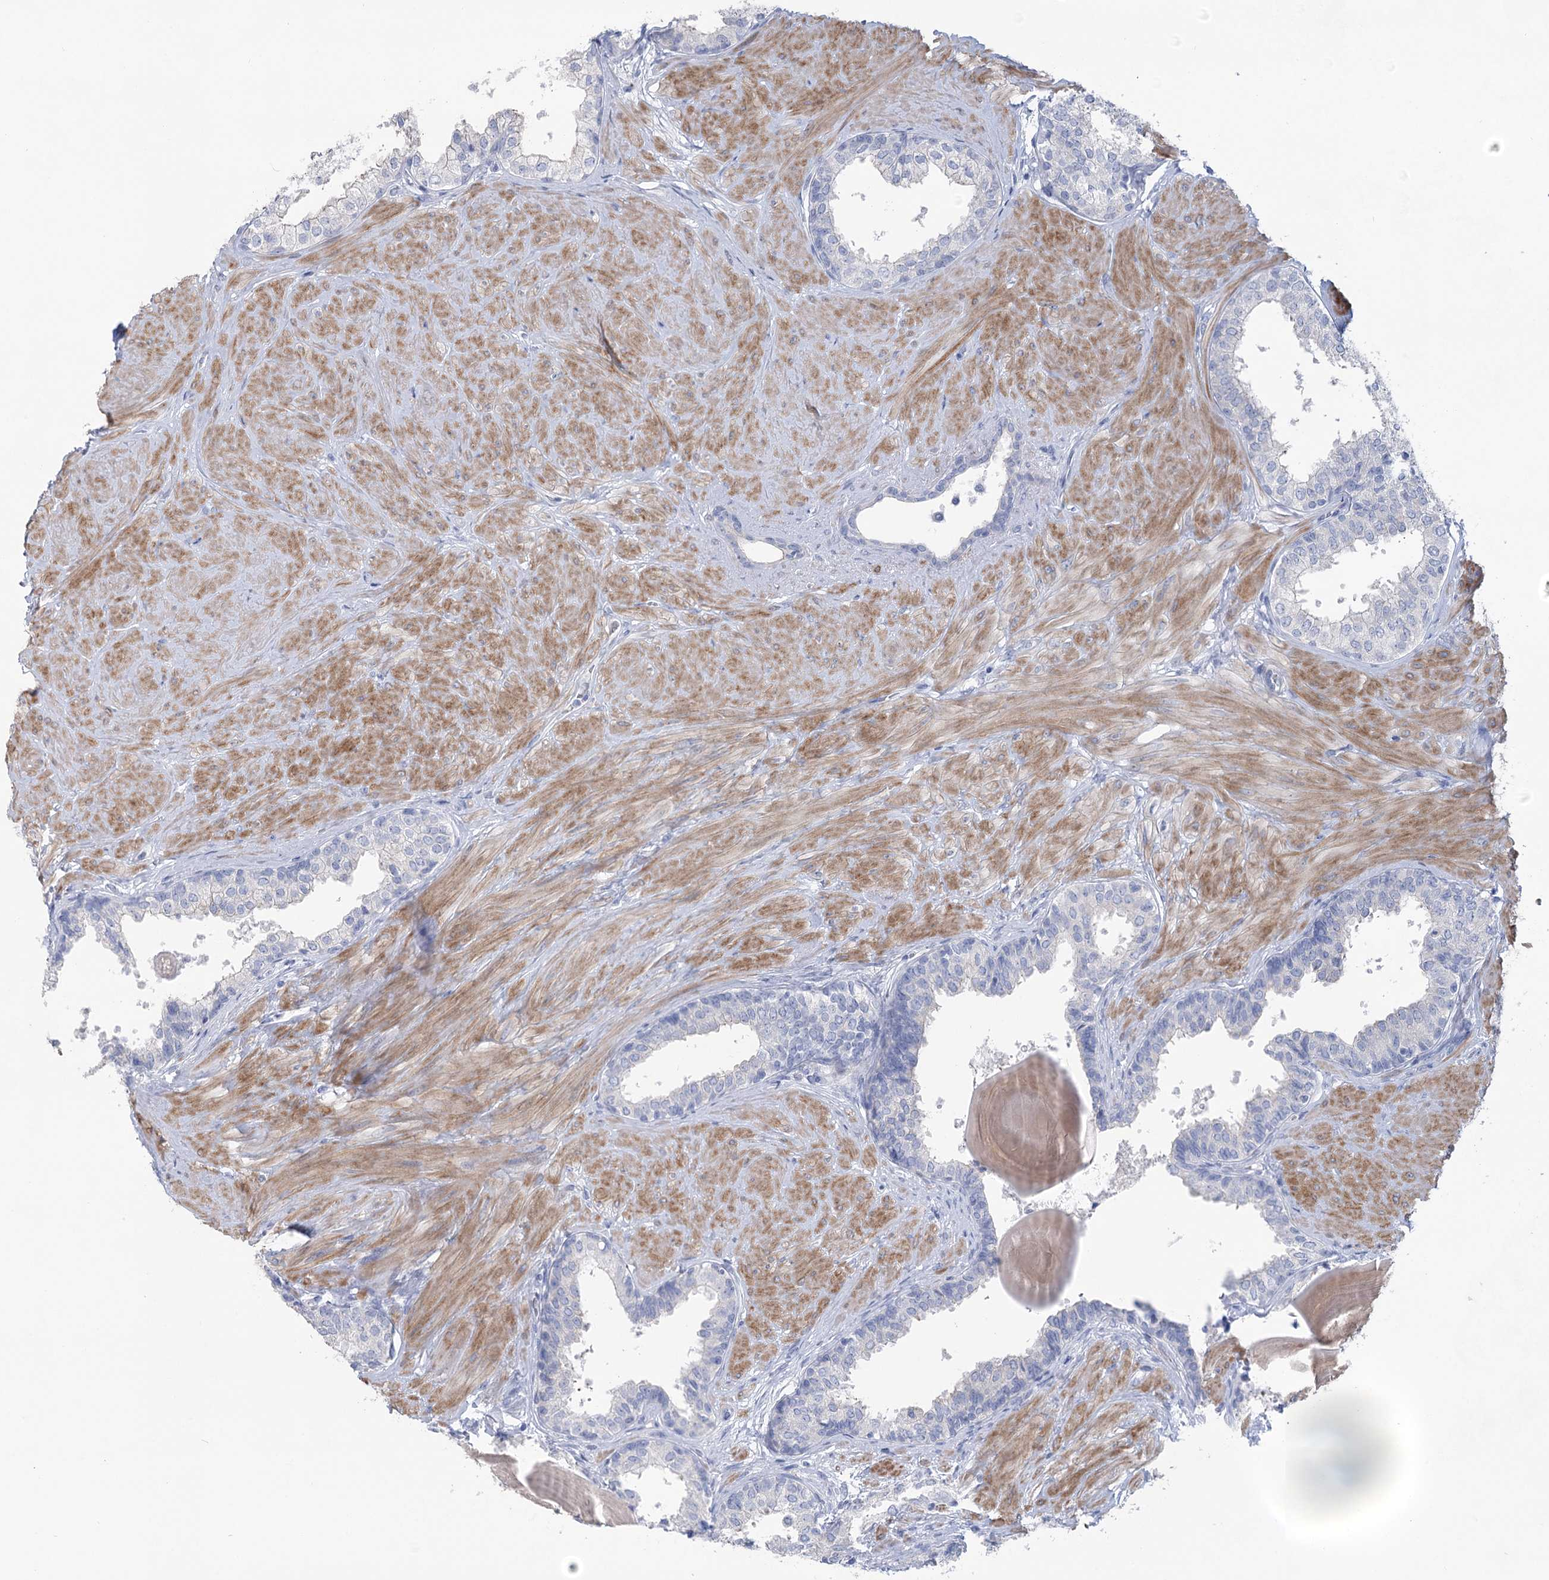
{"staining": {"intensity": "negative", "quantity": "none", "location": "none"}, "tissue": "prostate", "cell_type": "Glandular cells", "image_type": "normal", "snomed": [{"axis": "morphology", "description": "Normal tissue, NOS"}, {"axis": "topography", "description": "Prostate"}], "caption": "Immunohistochemistry image of unremarkable human prostate stained for a protein (brown), which reveals no expression in glandular cells.", "gene": "WDR74", "patient": {"sex": "male", "age": 48}}